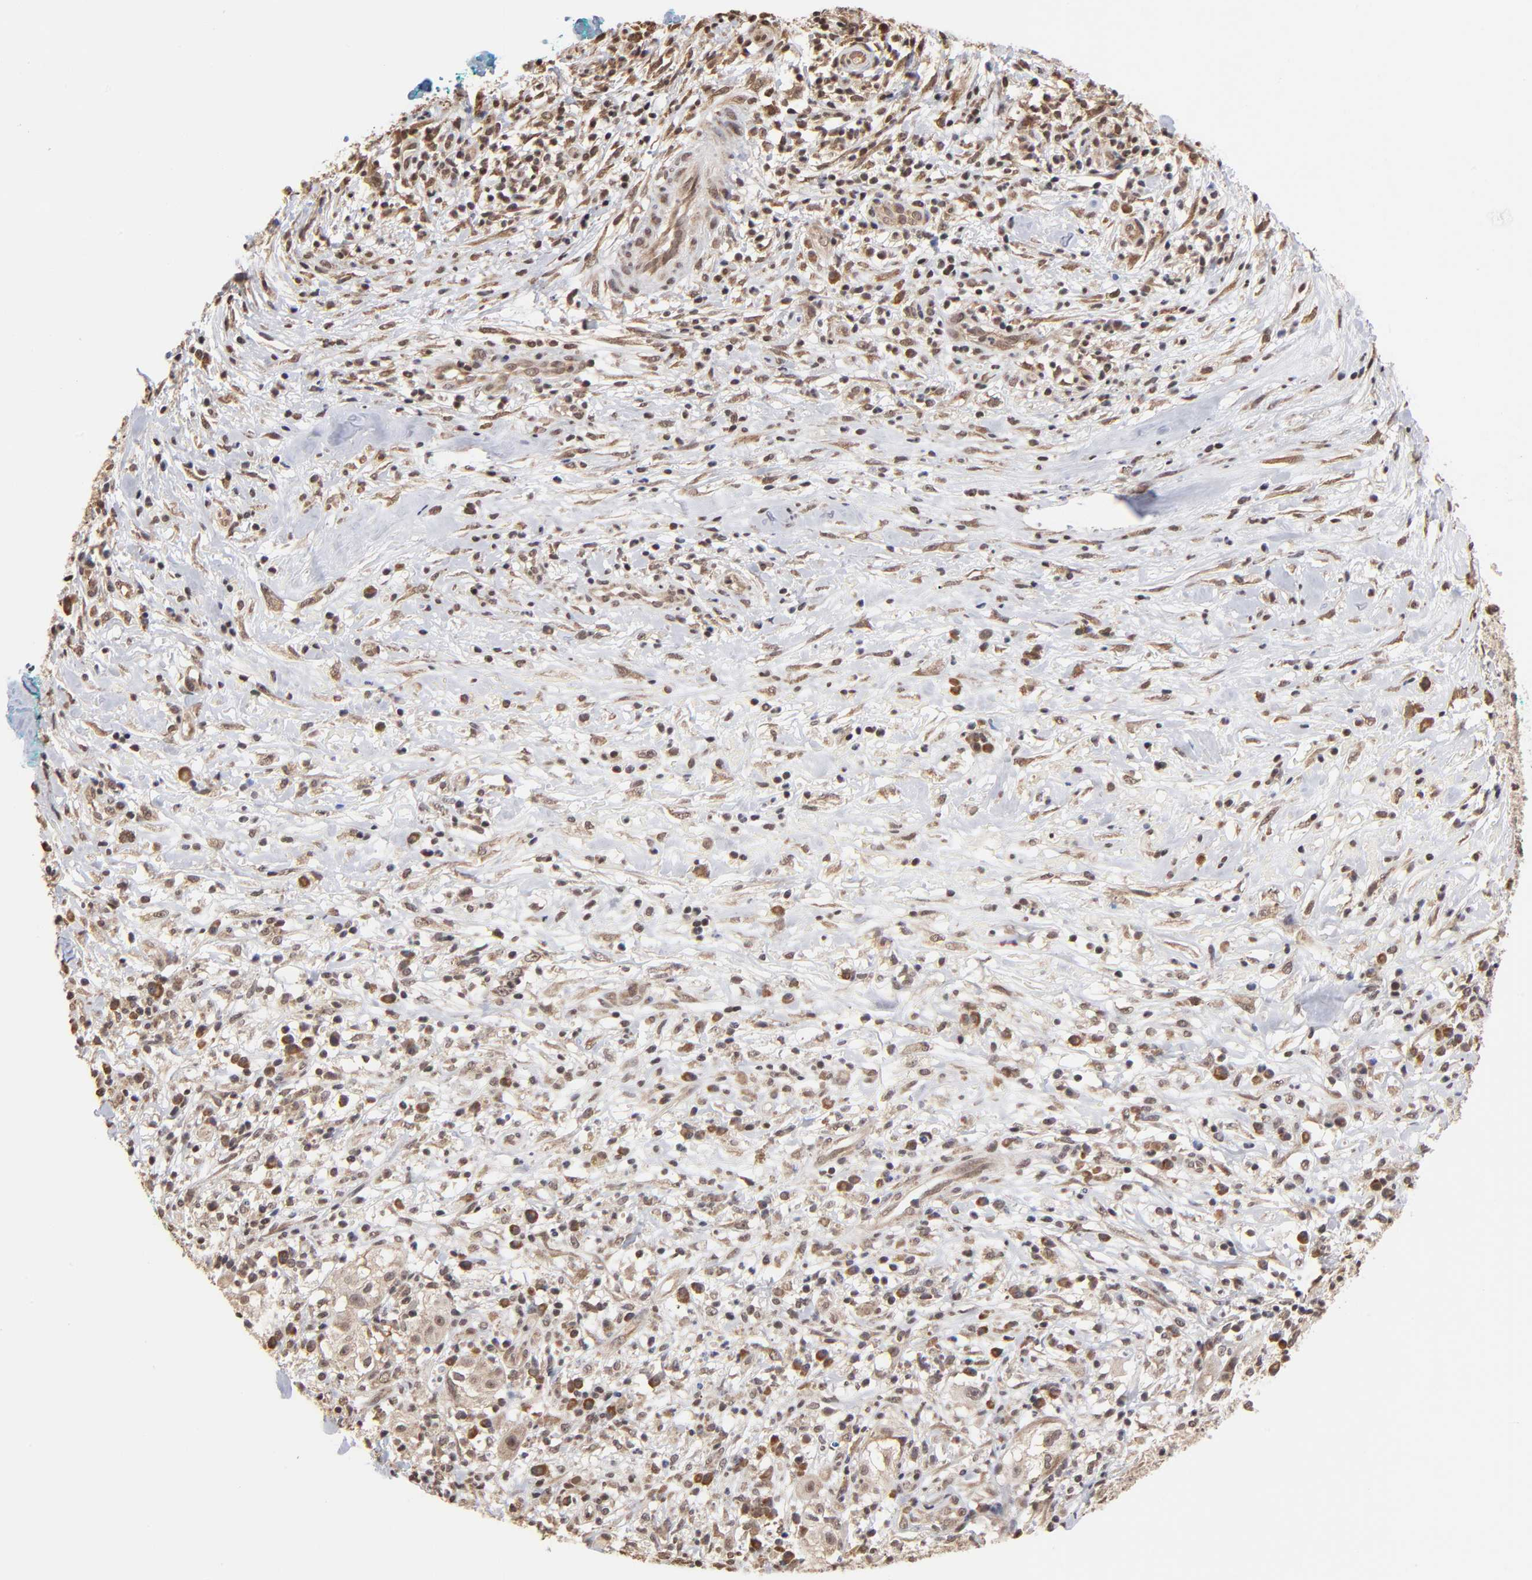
{"staining": {"intensity": "weak", "quantity": "25%-75%", "location": "cytoplasmic/membranous,nuclear"}, "tissue": "melanoma", "cell_type": "Tumor cells", "image_type": "cancer", "snomed": [{"axis": "morphology", "description": "Necrosis, NOS"}, {"axis": "morphology", "description": "Malignant melanoma, NOS"}, {"axis": "topography", "description": "Skin"}], "caption": "Melanoma stained for a protein (brown) displays weak cytoplasmic/membranous and nuclear positive expression in approximately 25%-75% of tumor cells.", "gene": "BRPF1", "patient": {"sex": "female", "age": 87}}